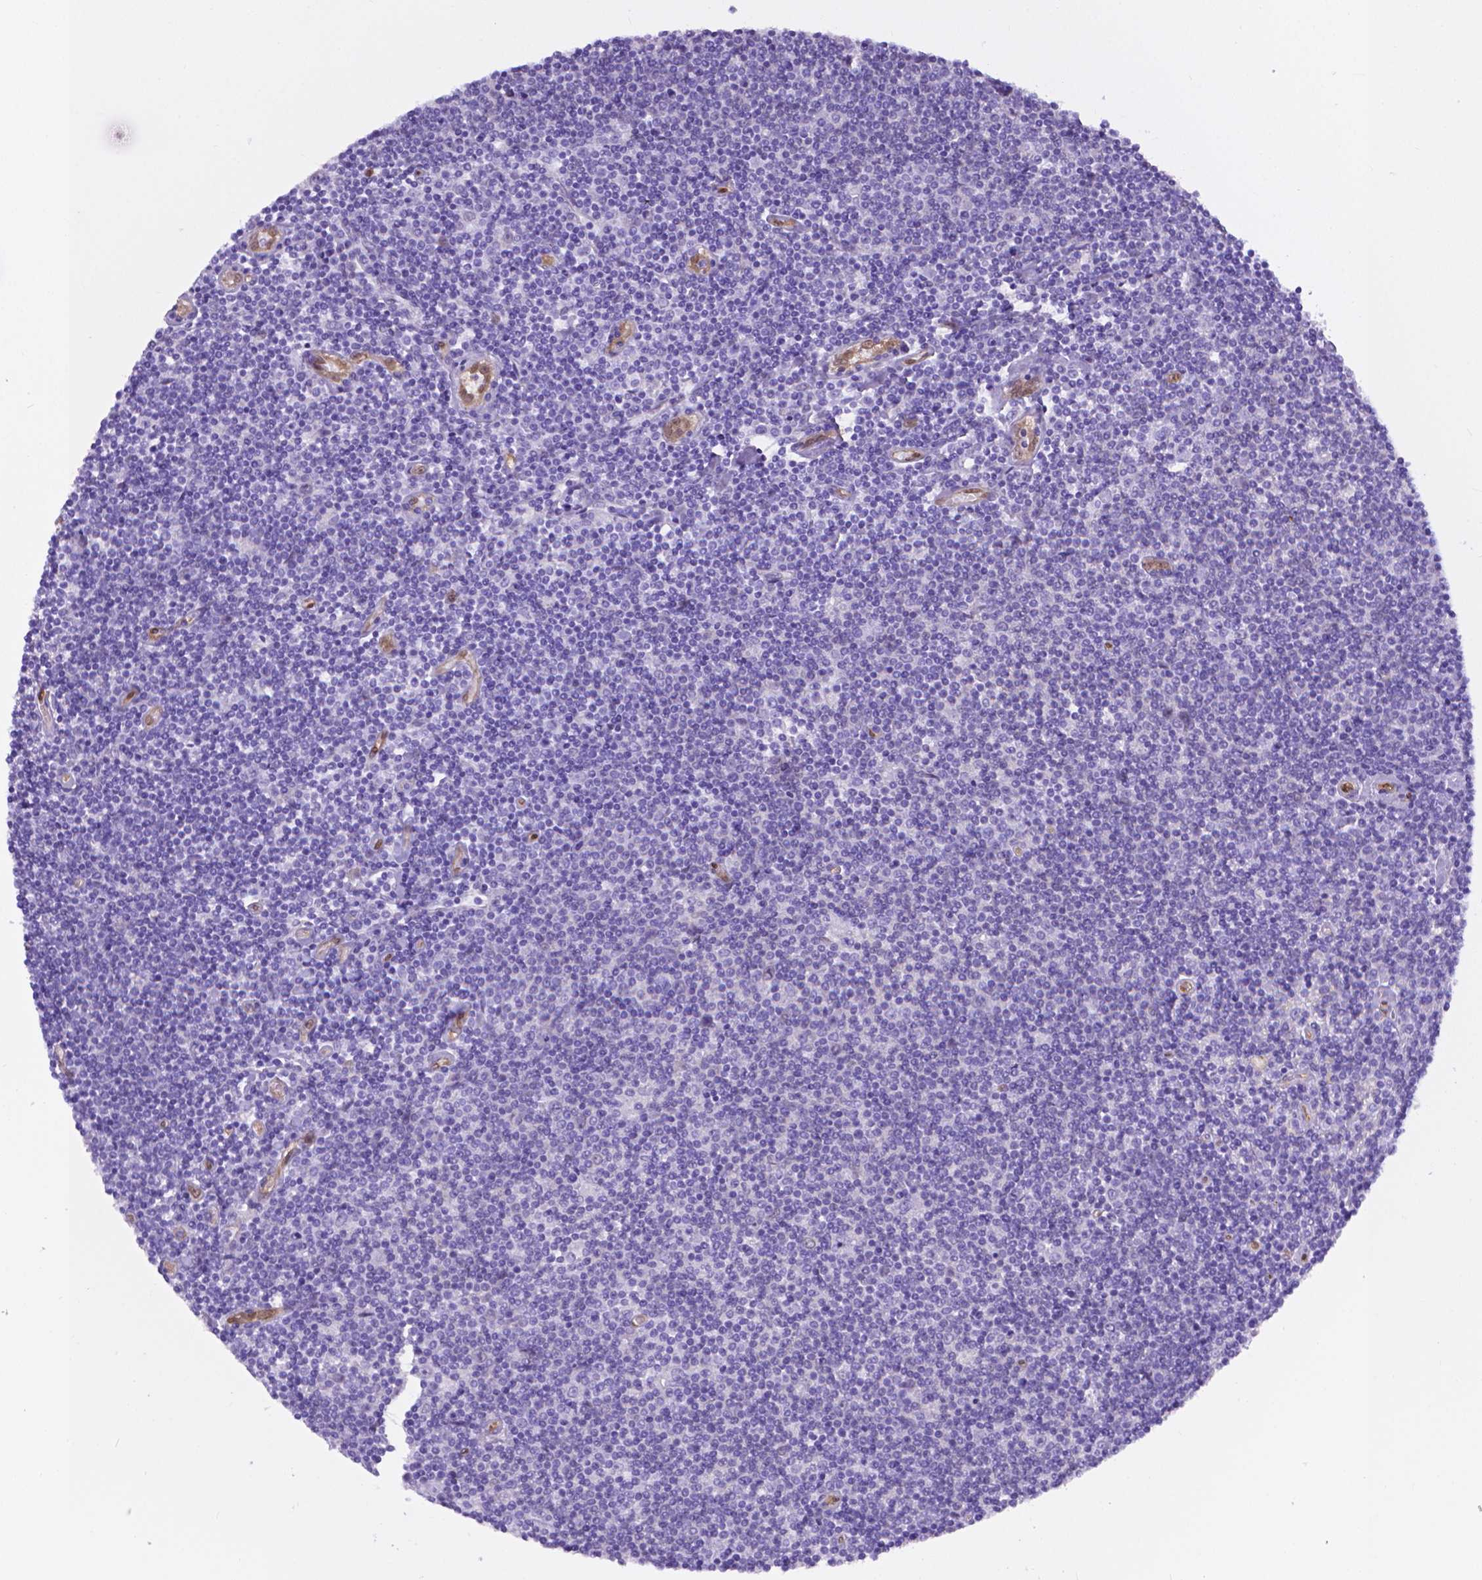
{"staining": {"intensity": "negative", "quantity": "none", "location": "none"}, "tissue": "lymphoma", "cell_type": "Tumor cells", "image_type": "cancer", "snomed": [{"axis": "morphology", "description": "Hodgkin's disease, NOS"}, {"axis": "topography", "description": "Lymph node"}], "caption": "Photomicrograph shows no protein expression in tumor cells of Hodgkin's disease tissue.", "gene": "CLIC4", "patient": {"sex": "male", "age": 40}}